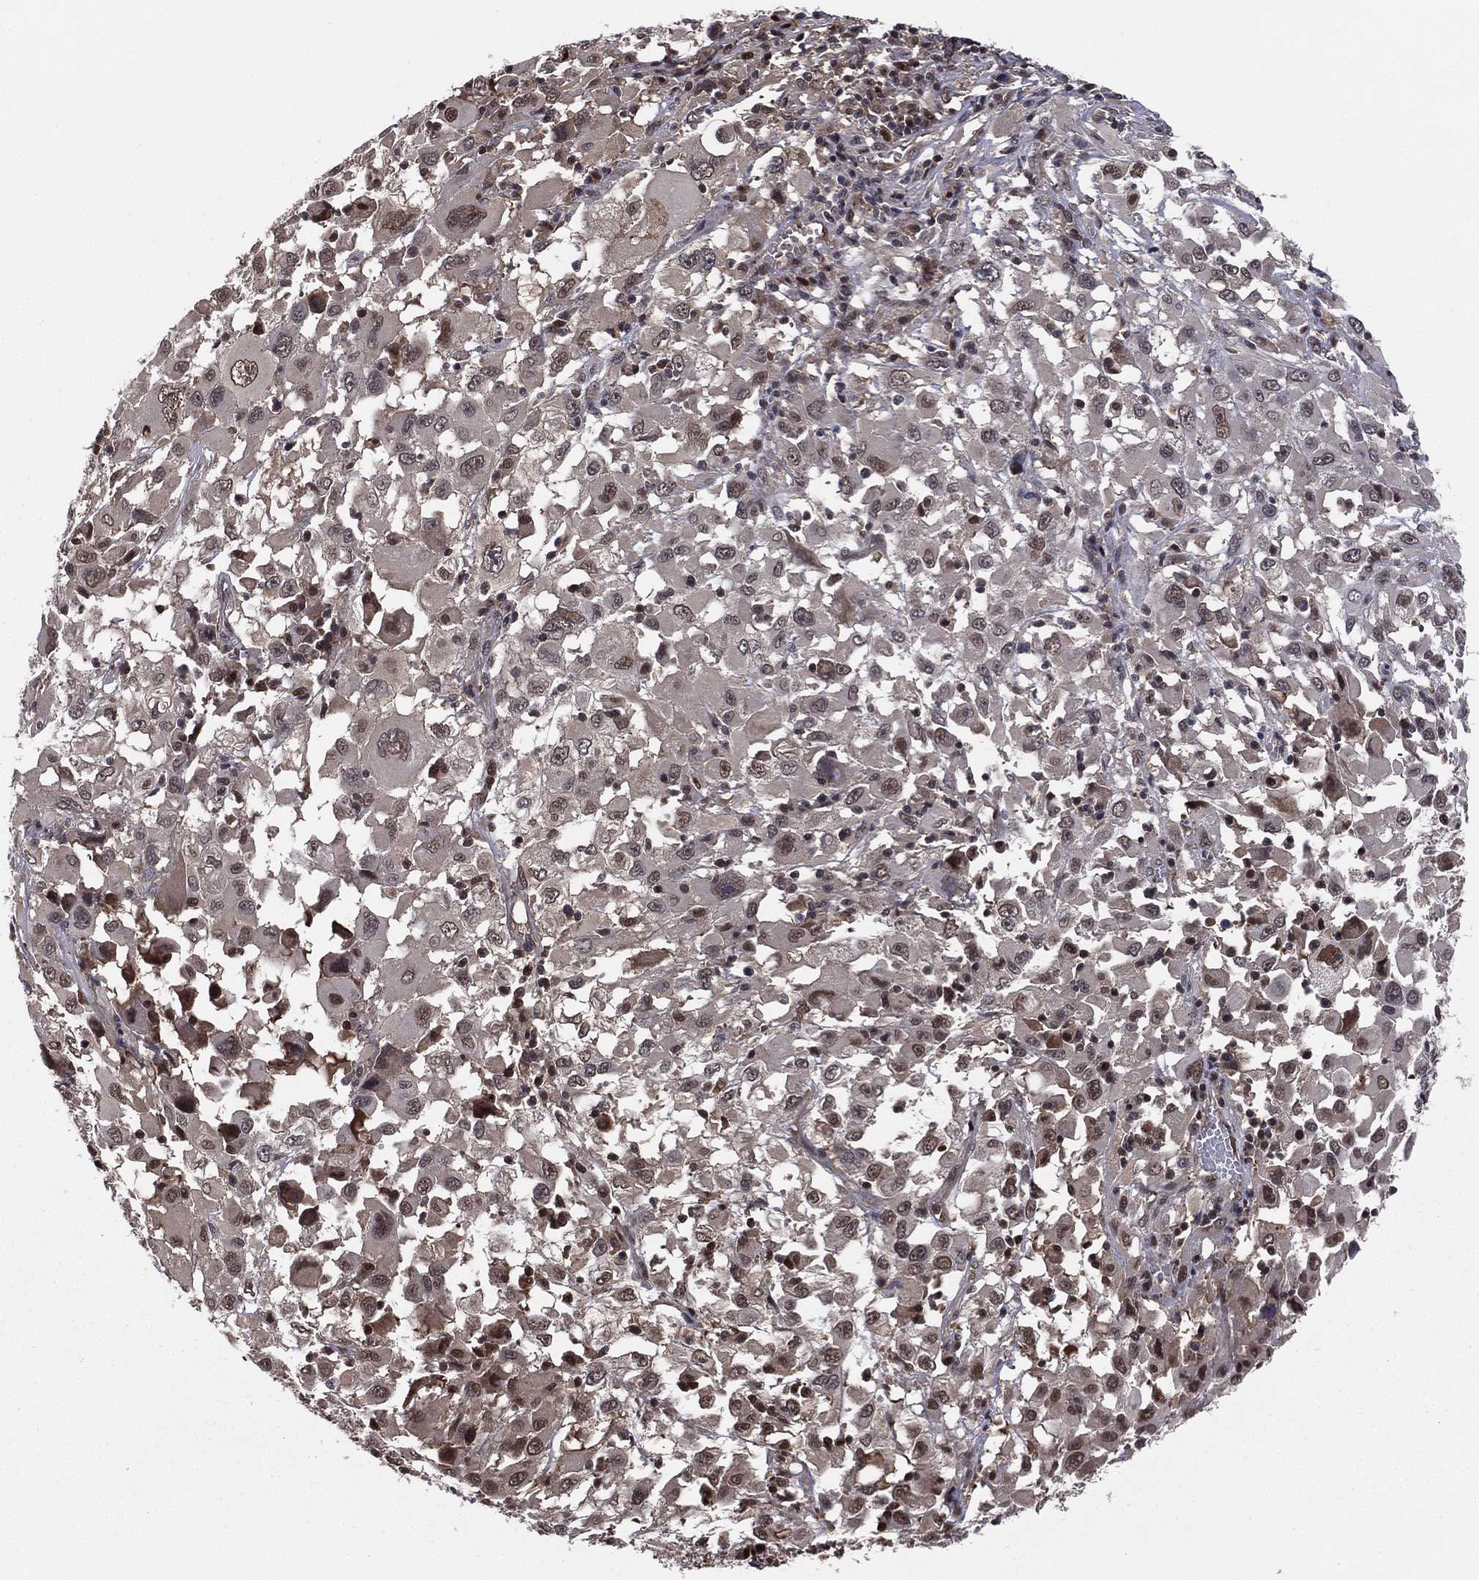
{"staining": {"intensity": "moderate", "quantity": "25%-75%", "location": "nuclear"}, "tissue": "melanoma", "cell_type": "Tumor cells", "image_type": "cancer", "snomed": [{"axis": "morphology", "description": "Malignant melanoma, Metastatic site"}, {"axis": "topography", "description": "Soft tissue"}], "caption": "The photomicrograph displays a brown stain indicating the presence of a protein in the nuclear of tumor cells in malignant melanoma (metastatic site).", "gene": "ICOSLG", "patient": {"sex": "male", "age": 50}}